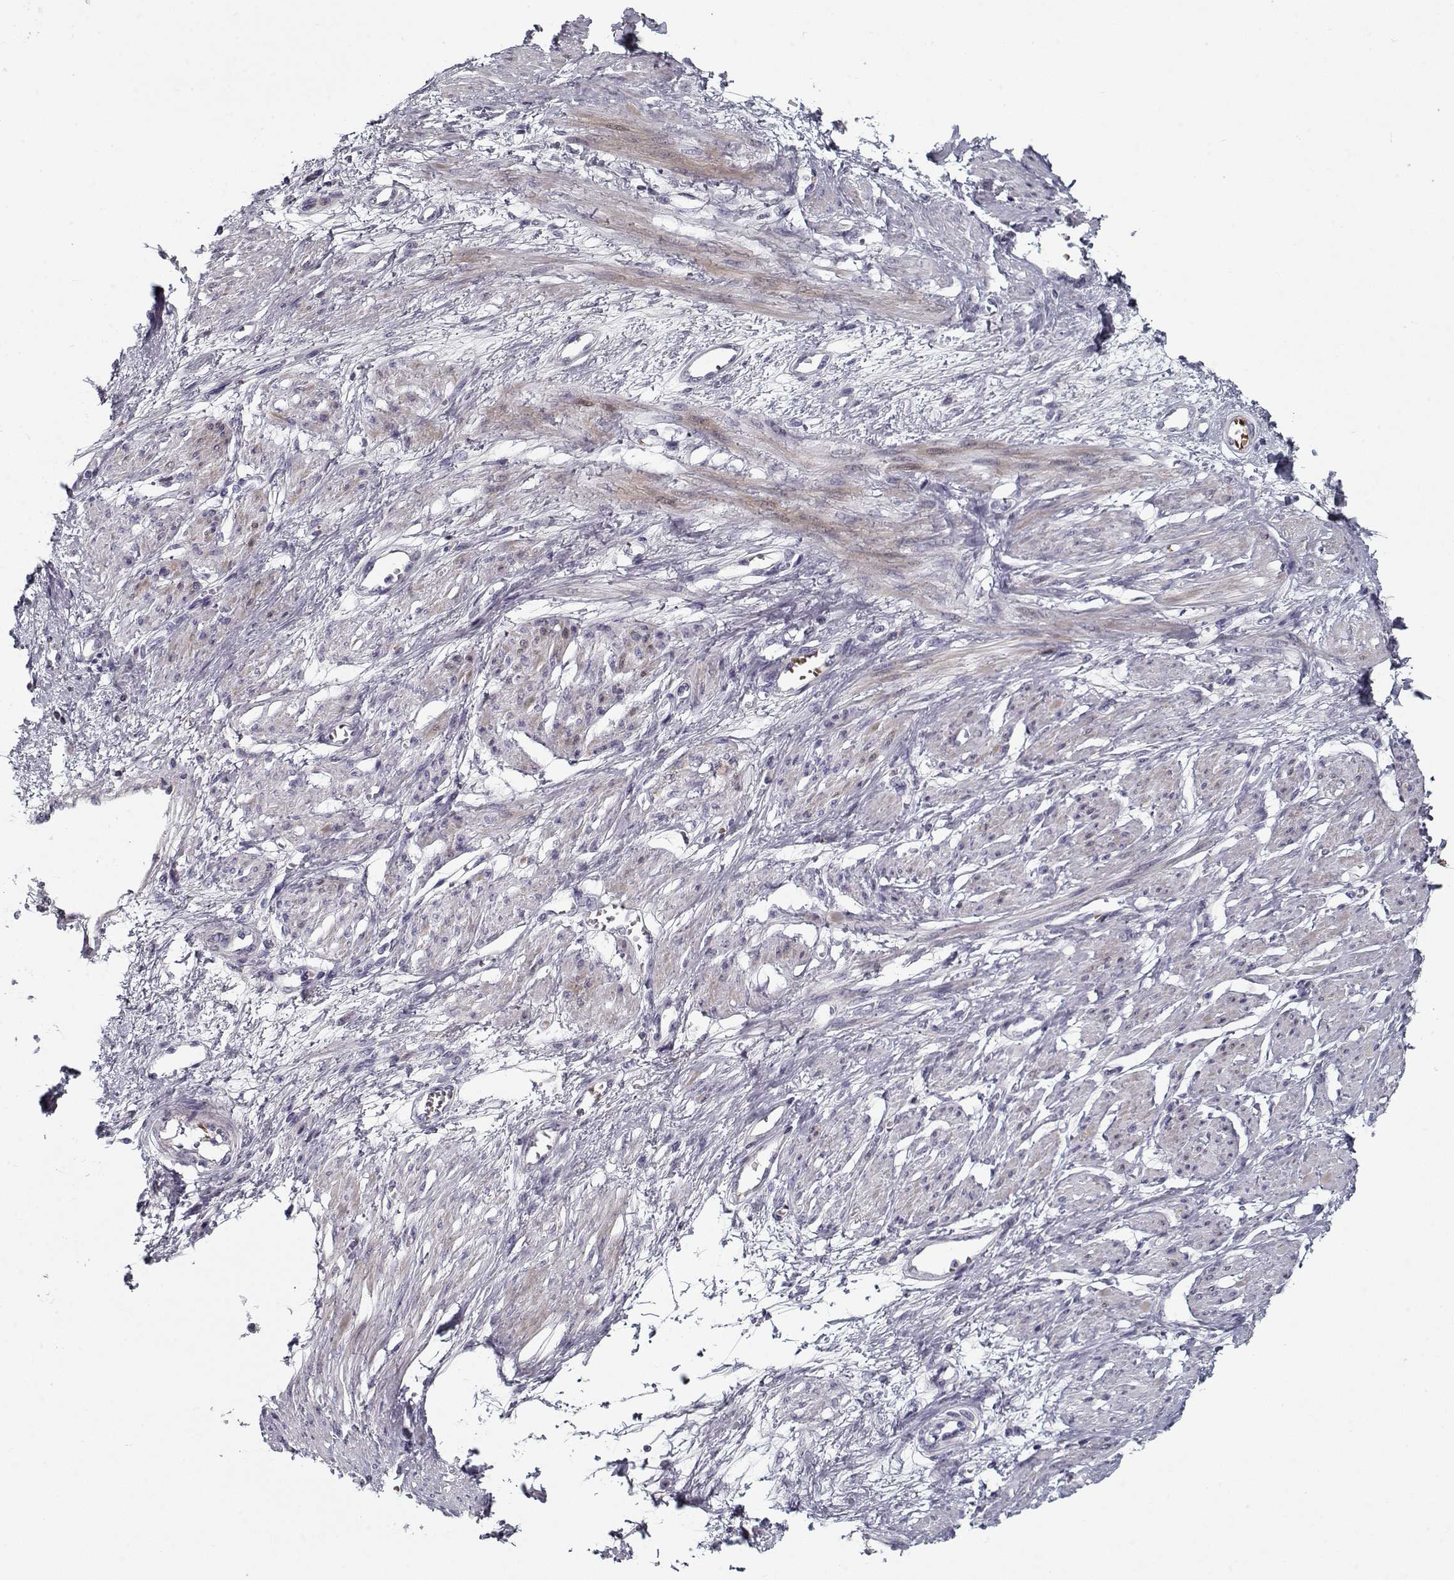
{"staining": {"intensity": "weak", "quantity": "<25%", "location": "cytoplasmic/membranous"}, "tissue": "smooth muscle", "cell_type": "Smooth muscle cells", "image_type": "normal", "snomed": [{"axis": "morphology", "description": "Normal tissue, NOS"}, {"axis": "topography", "description": "Smooth muscle"}, {"axis": "topography", "description": "Uterus"}], "caption": "Micrograph shows no significant protein staining in smooth muscle cells of unremarkable smooth muscle.", "gene": "DDX25", "patient": {"sex": "female", "age": 39}}